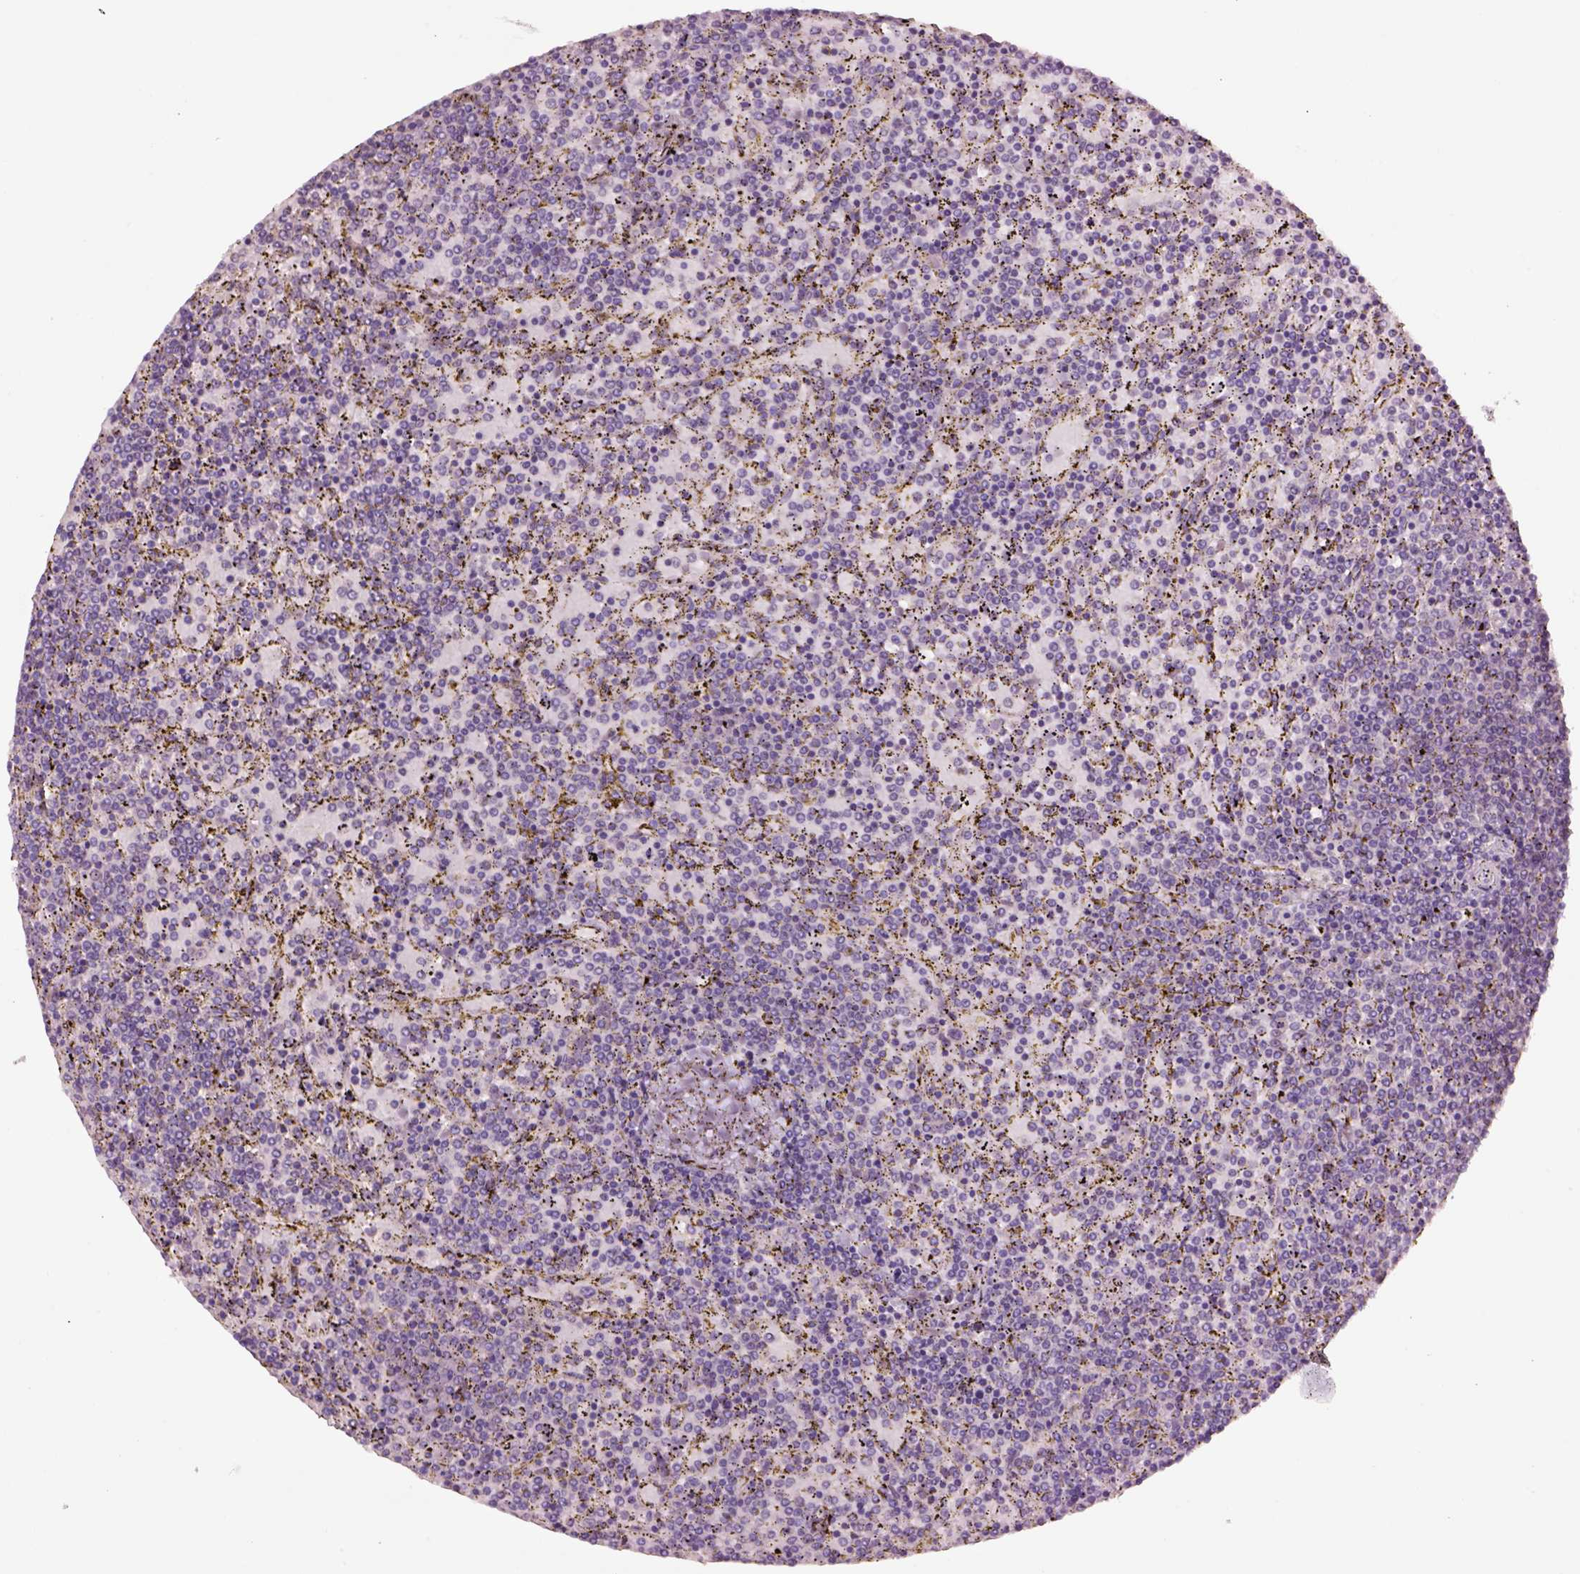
{"staining": {"intensity": "negative", "quantity": "none", "location": "none"}, "tissue": "lymphoma", "cell_type": "Tumor cells", "image_type": "cancer", "snomed": [{"axis": "morphology", "description": "Malignant lymphoma, non-Hodgkin's type, Low grade"}, {"axis": "topography", "description": "Spleen"}], "caption": "Human malignant lymphoma, non-Hodgkin's type (low-grade) stained for a protein using IHC shows no staining in tumor cells.", "gene": "CLPSL1", "patient": {"sex": "female", "age": 77}}